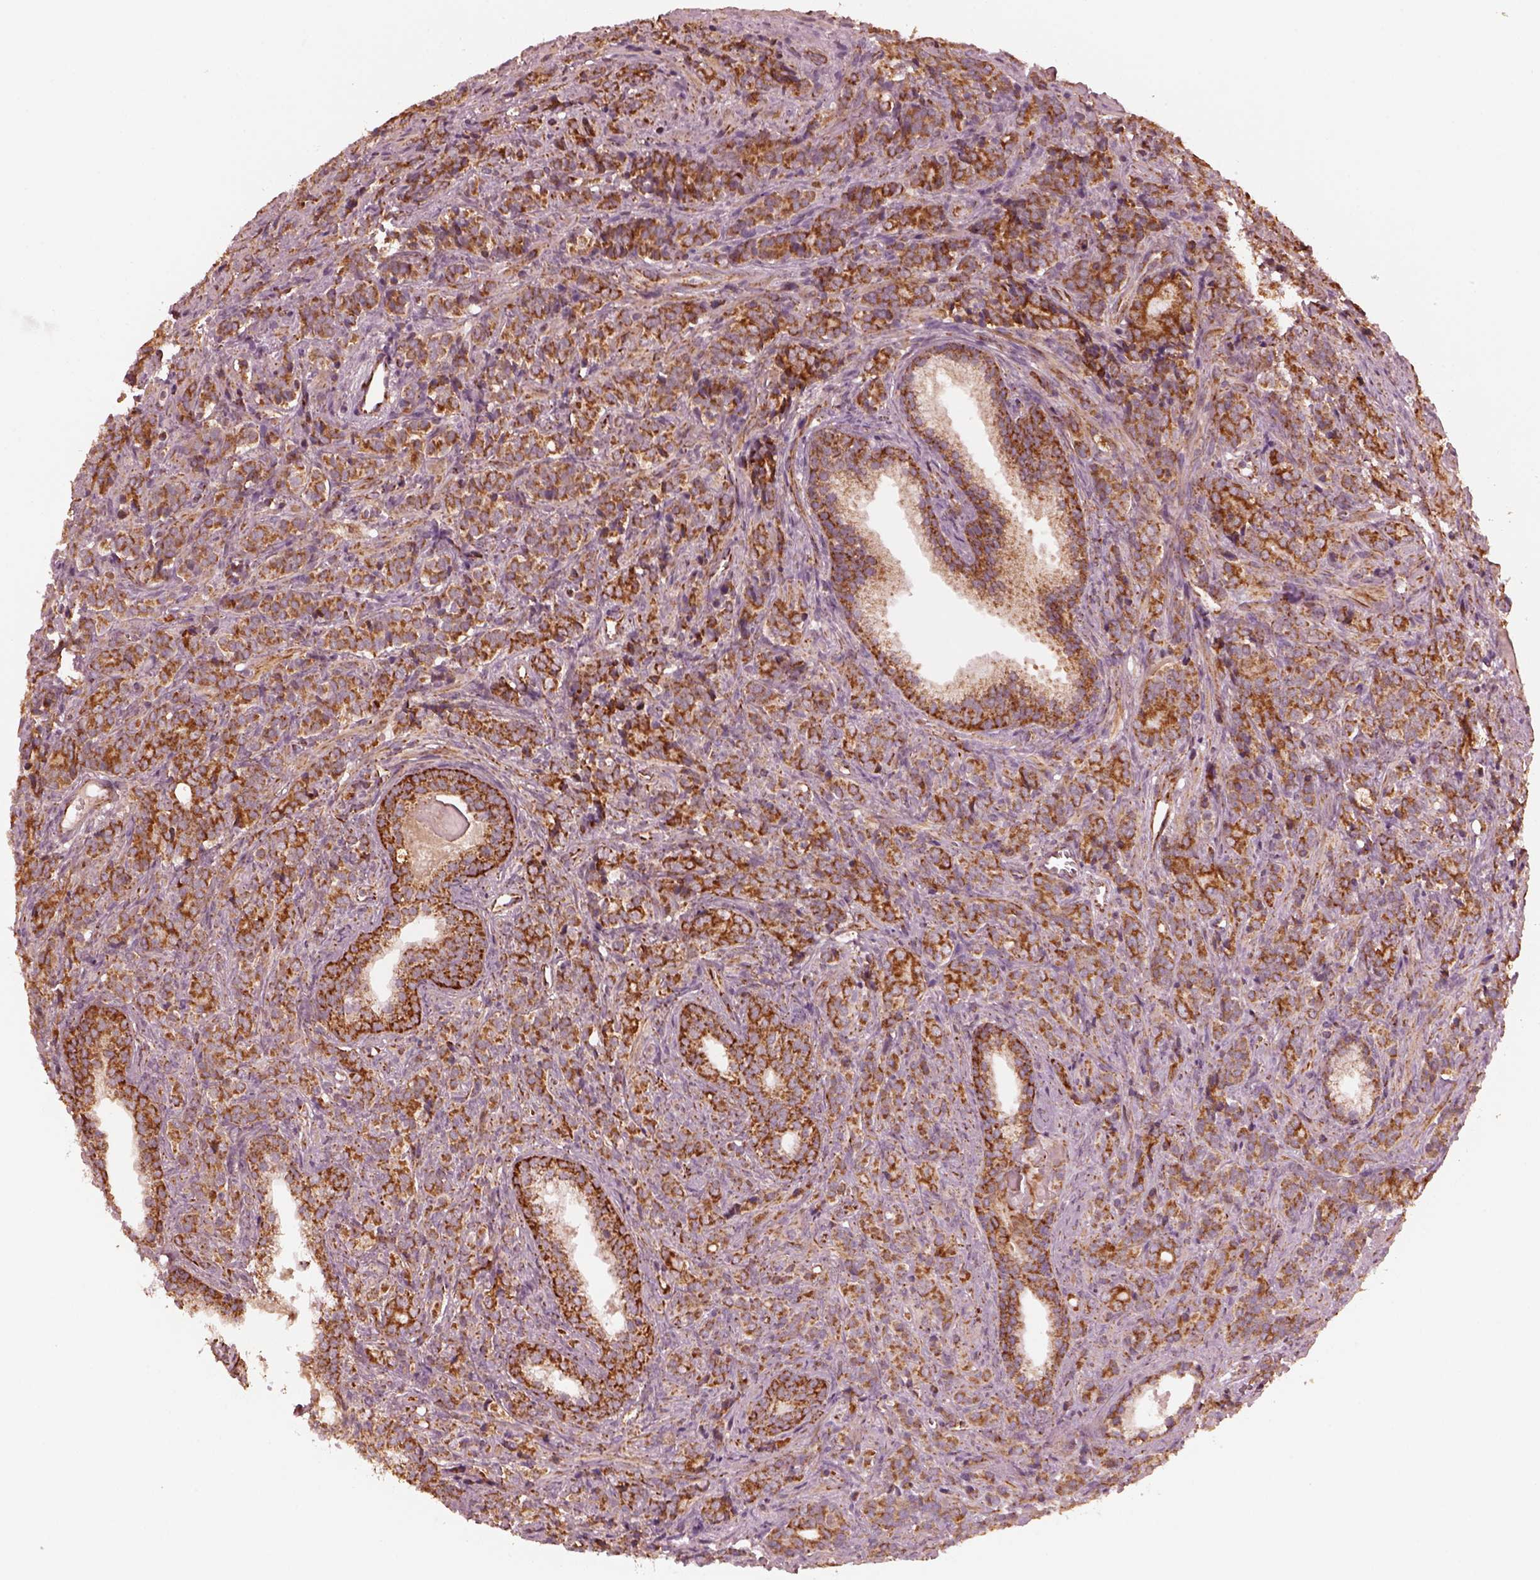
{"staining": {"intensity": "strong", "quantity": ">75%", "location": "cytoplasmic/membranous"}, "tissue": "prostate cancer", "cell_type": "Tumor cells", "image_type": "cancer", "snomed": [{"axis": "morphology", "description": "Adenocarcinoma, High grade"}, {"axis": "topography", "description": "Prostate"}], "caption": "High-power microscopy captured an immunohistochemistry photomicrograph of prostate cancer (high-grade adenocarcinoma), revealing strong cytoplasmic/membranous staining in about >75% of tumor cells. Ihc stains the protein of interest in brown and the nuclei are stained blue.", "gene": "NDUFB10", "patient": {"sex": "male", "age": 84}}